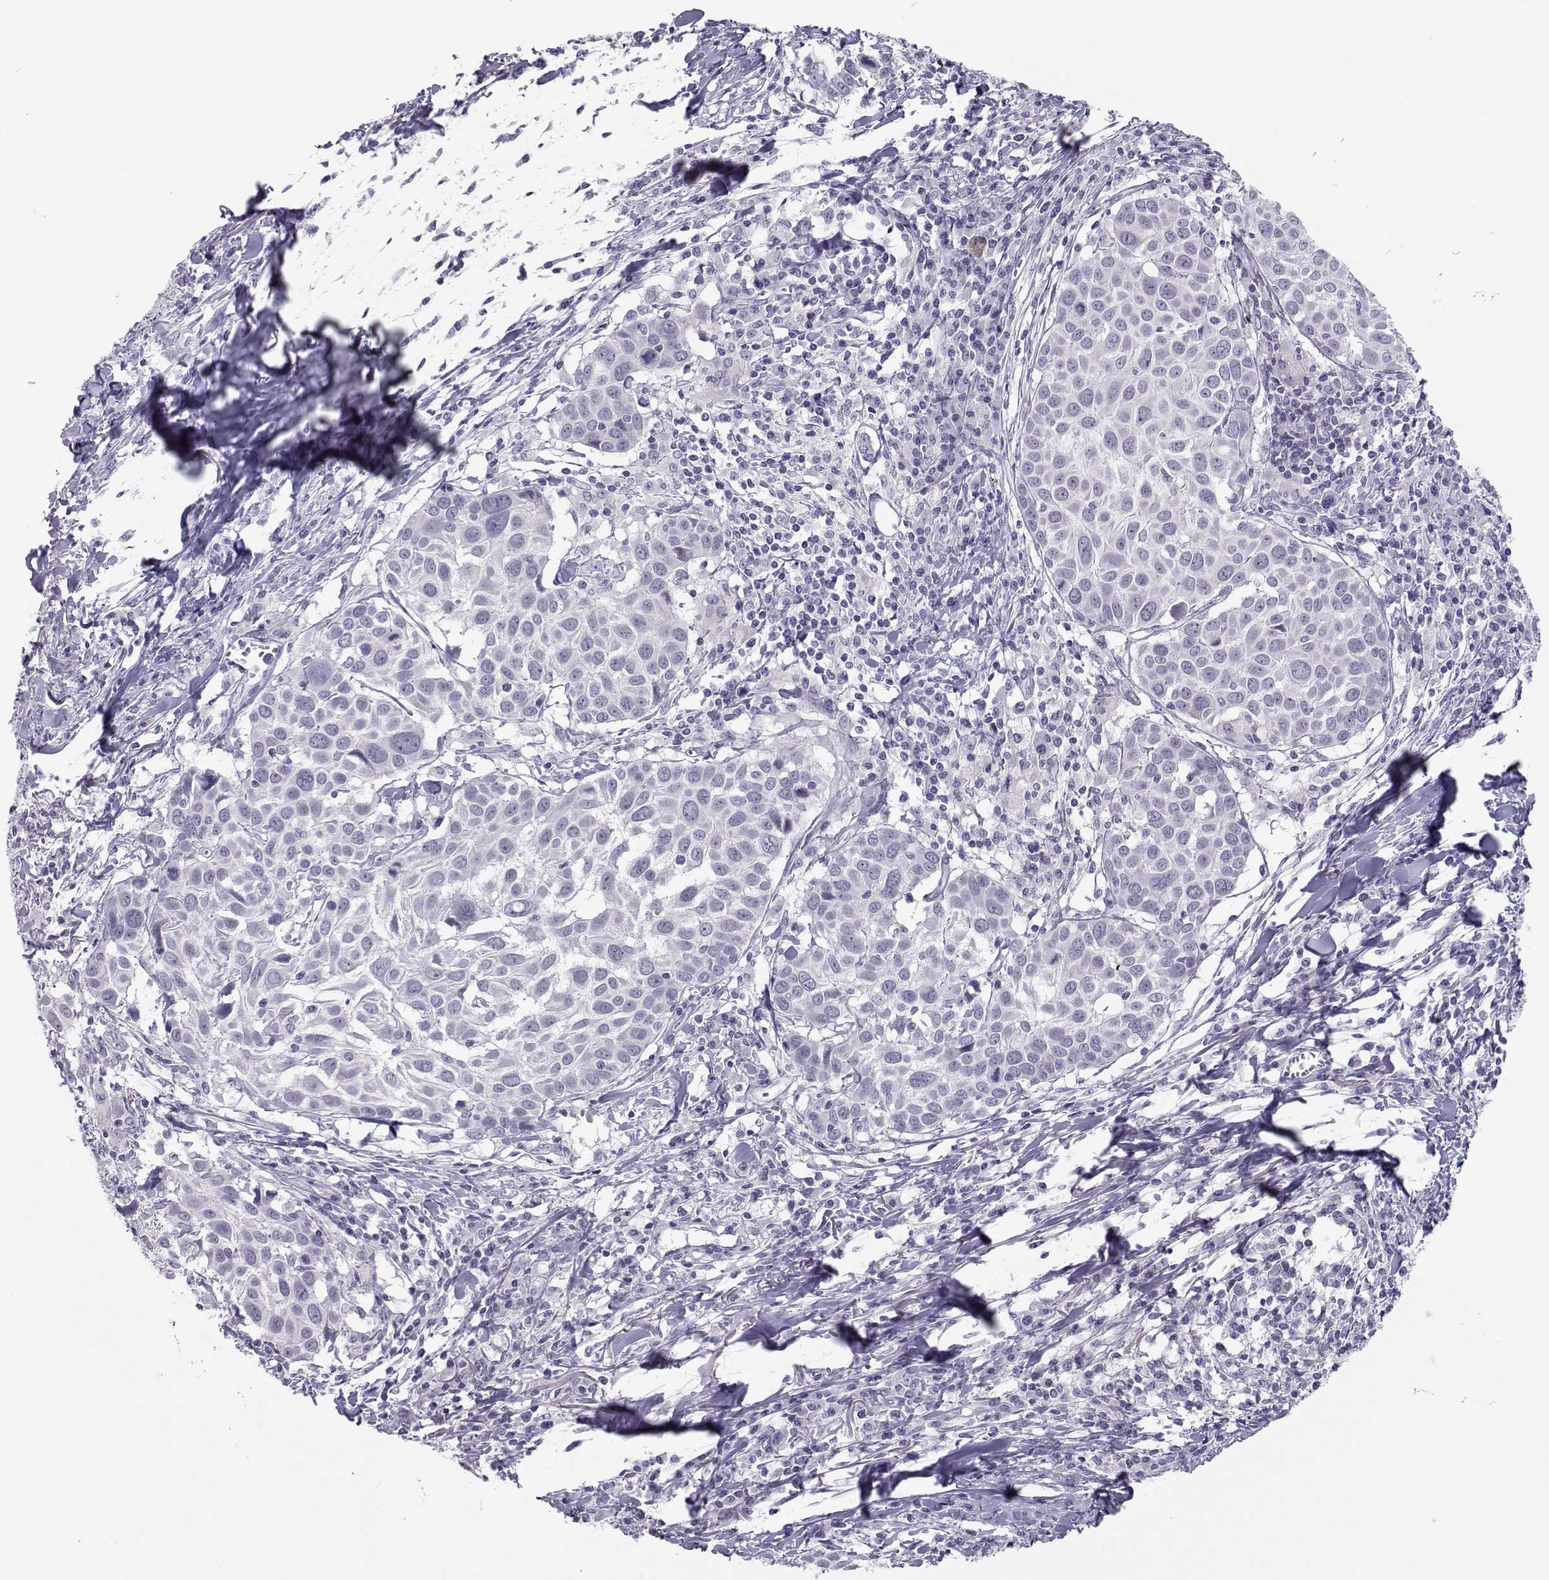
{"staining": {"intensity": "negative", "quantity": "none", "location": "none"}, "tissue": "lung cancer", "cell_type": "Tumor cells", "image_type": "cancer", "snomed": [{"axis": "morphology", "description": "Squamous cell carcinoma, NOS"}, {"axis": "topography", "description": "Lung"}], "caption": "The image shows no staining of tumor cells in lung squamous cell carcinoma.", "gene": "TRPM7", "patient": {"sex": "male", "age": 57}}